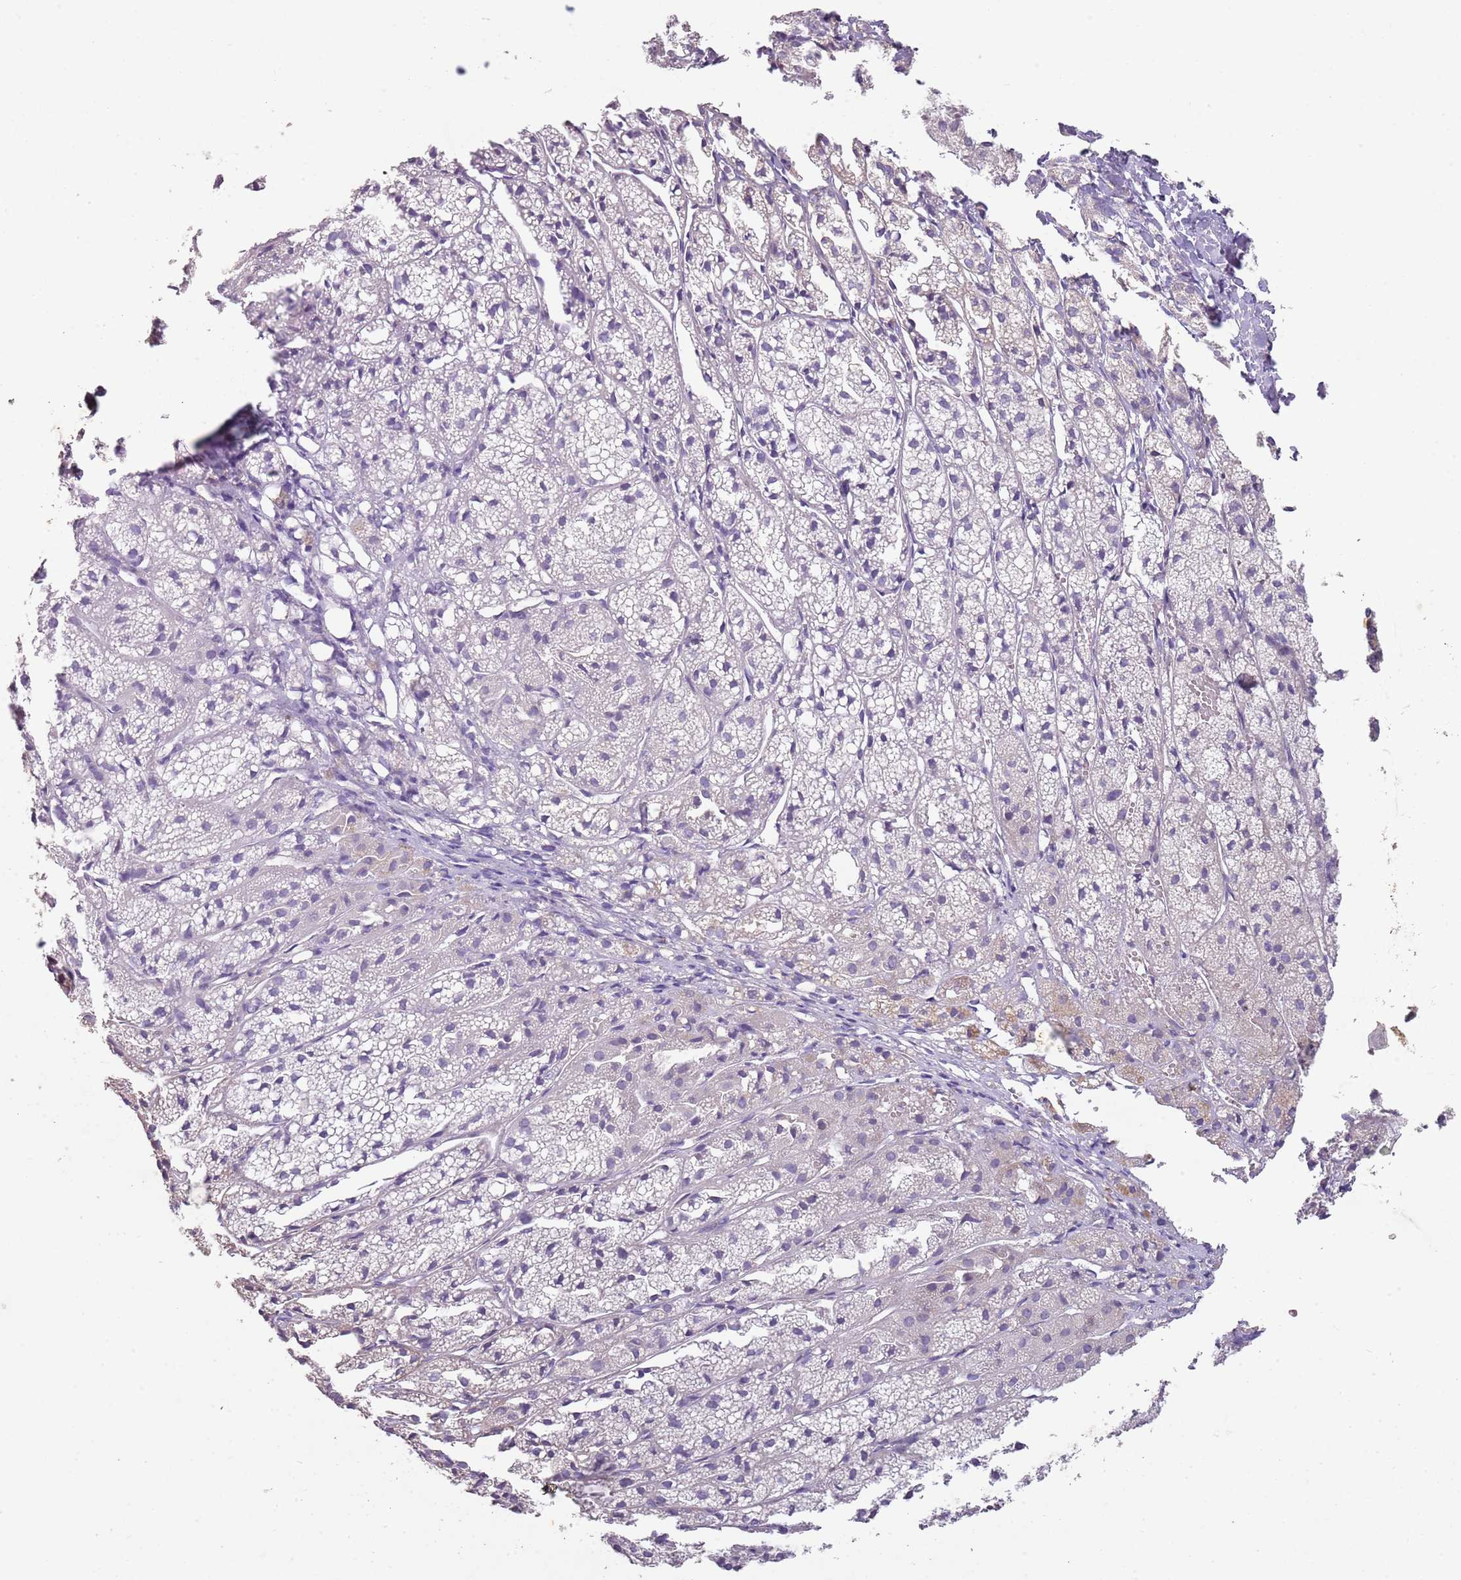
{"staining": {"intensity": "negative", "quantity": "none", "location": "none"}, "tissue": "adrenal gland", "cell_type": "Glandular cells", "image_type": "normal", "snomed": [{"axis": "morphology", "description": "Normal tissue, NOS"}, {"axis": "topography", "description": "Adrenal gland"}], "caption": "IHC of benign human adrenal gland exhibits no staining in glandular cells.", "gene": "ZNF583", "patient": {"sex": "female", "age": 44}}